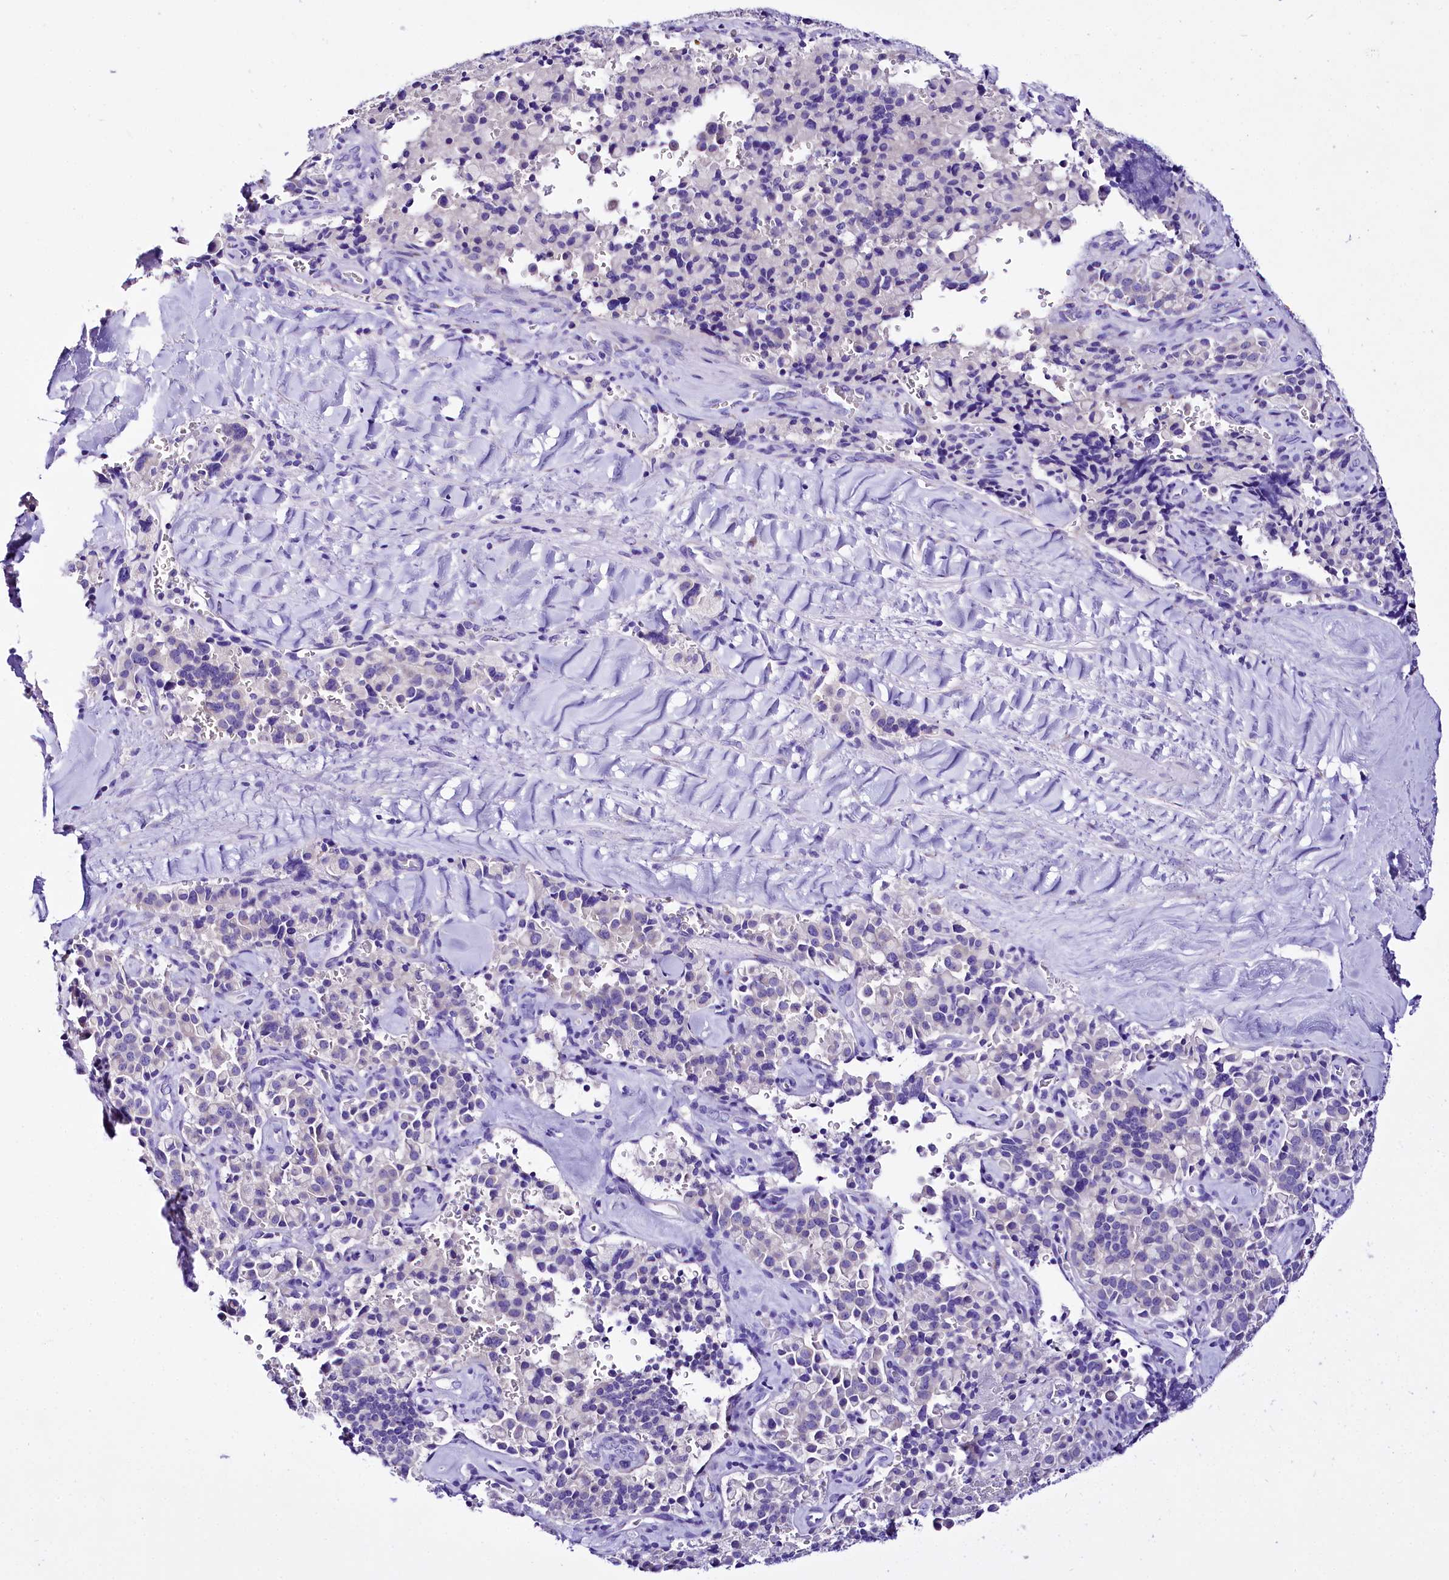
{"staining": {"intensity": "negative", "quantity": "none", "location": "none"}, "tissue": "pancreatic cancer", "cell_type": "Tumor cells", "image_type": "cancer", "snomed": [{"axis": "morphology", "description": "Adenocarcinoma, NOS"}, {"axis": "topography", "description": "Pancreas"}], "caption": "Histopathology image shows no protein positivity in tumor cells of pancreatic cancer (adenocarcinoma) tissue.", "gene": "A2ML1", "patient": {"sex": "male", "age": 65}}